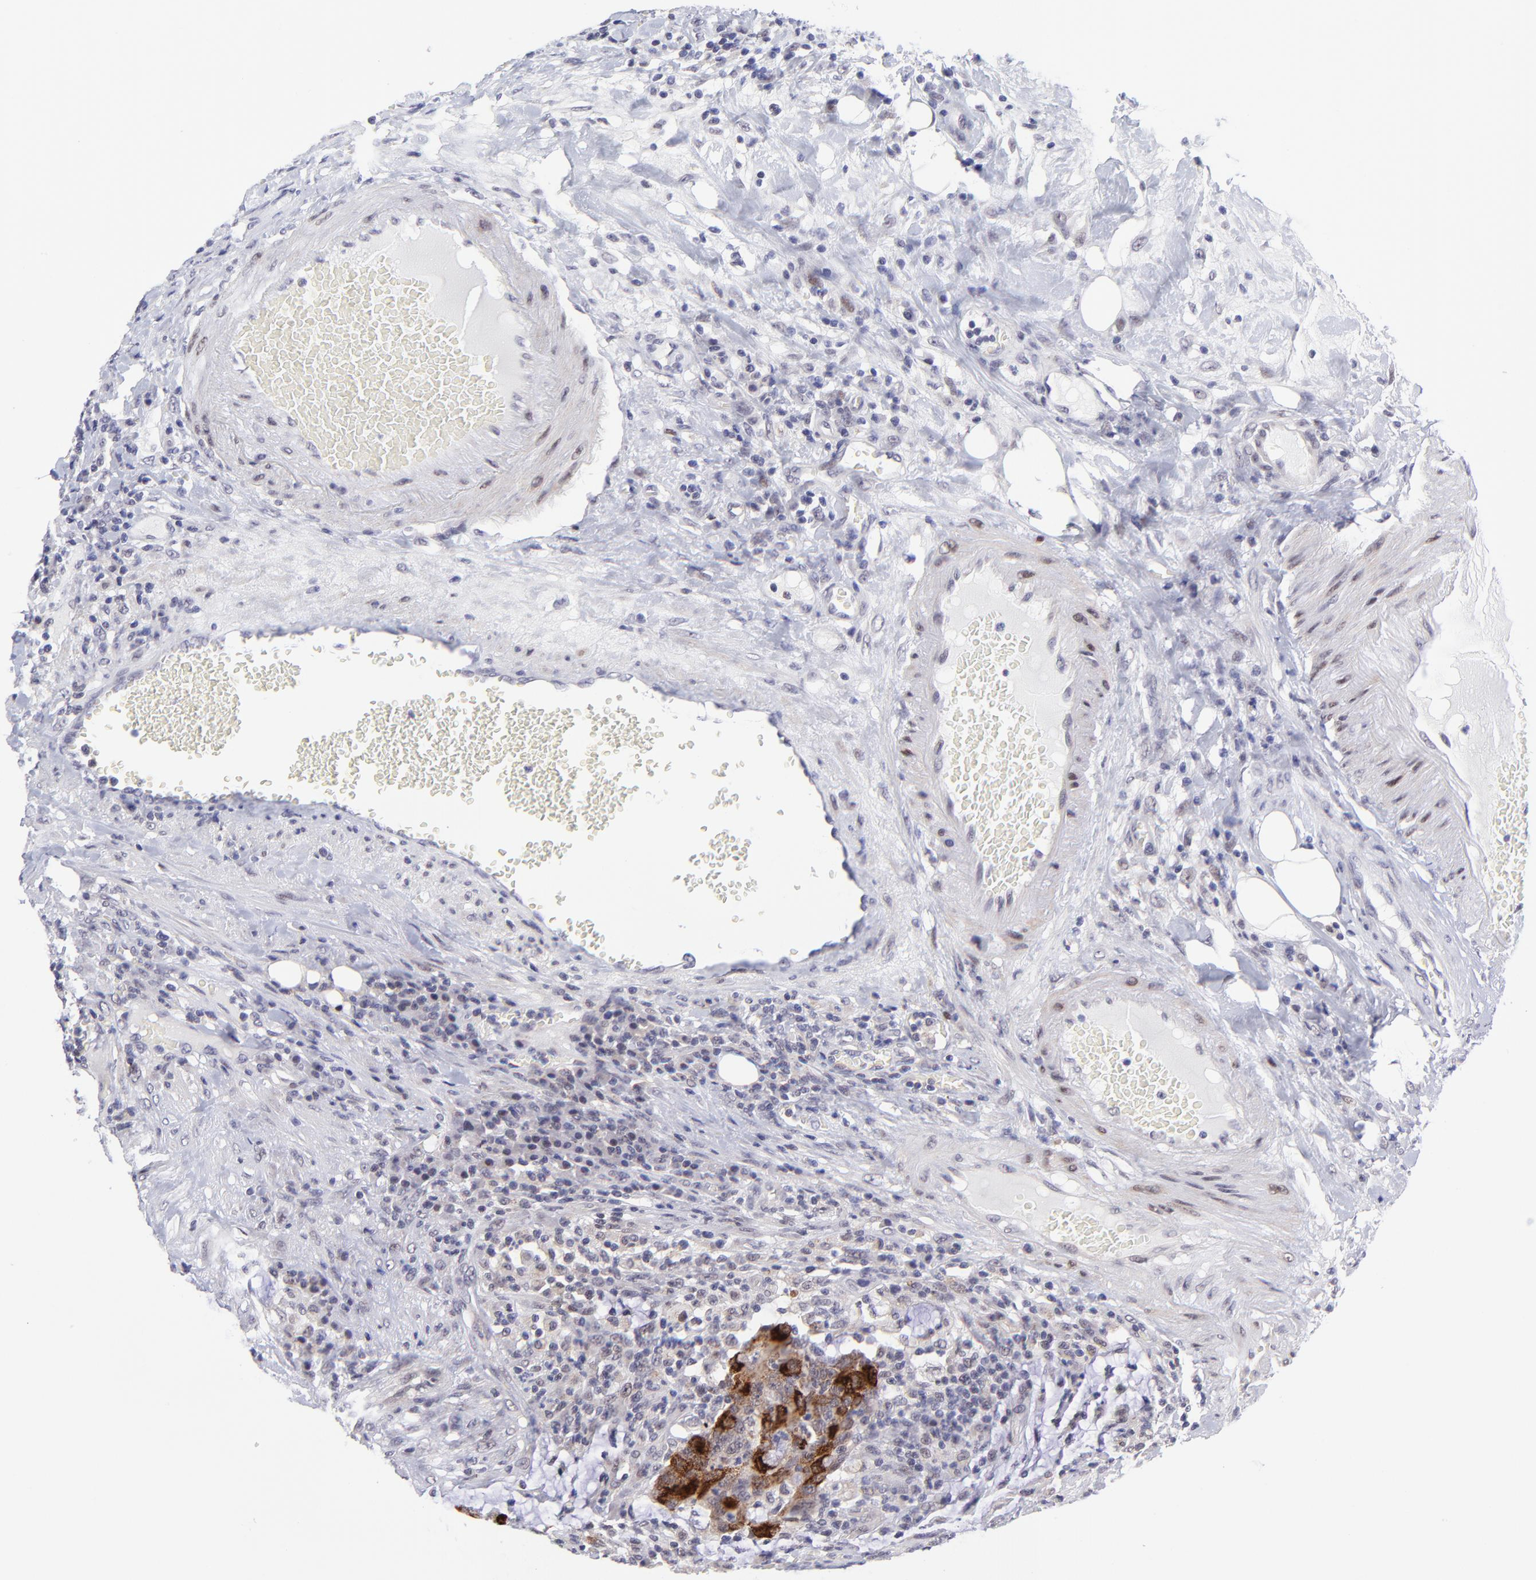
{"staining": {"intensity": "strong", "quantity": "25%-75%", "location": "cytoplasmic/membranous,nuclear"}, "tissue": "colorectal cancer", "cell_type": "Tumor cells", "image_type": "cancer", "snomed": [{"axis": "morphology", "description": "Adenocarcinoma, NOS"}, {"axis": "topography", "description": "Colon"}], "caption": "Adenocarcinoma (colorectal) stained for a protein (brown) reveals strong cytoplasmic/membranous and nuclear positive expression in about 25%-75% of tumor cells.", "gene": "SOX6", "patient": {"sex": "female", "age": 78}}